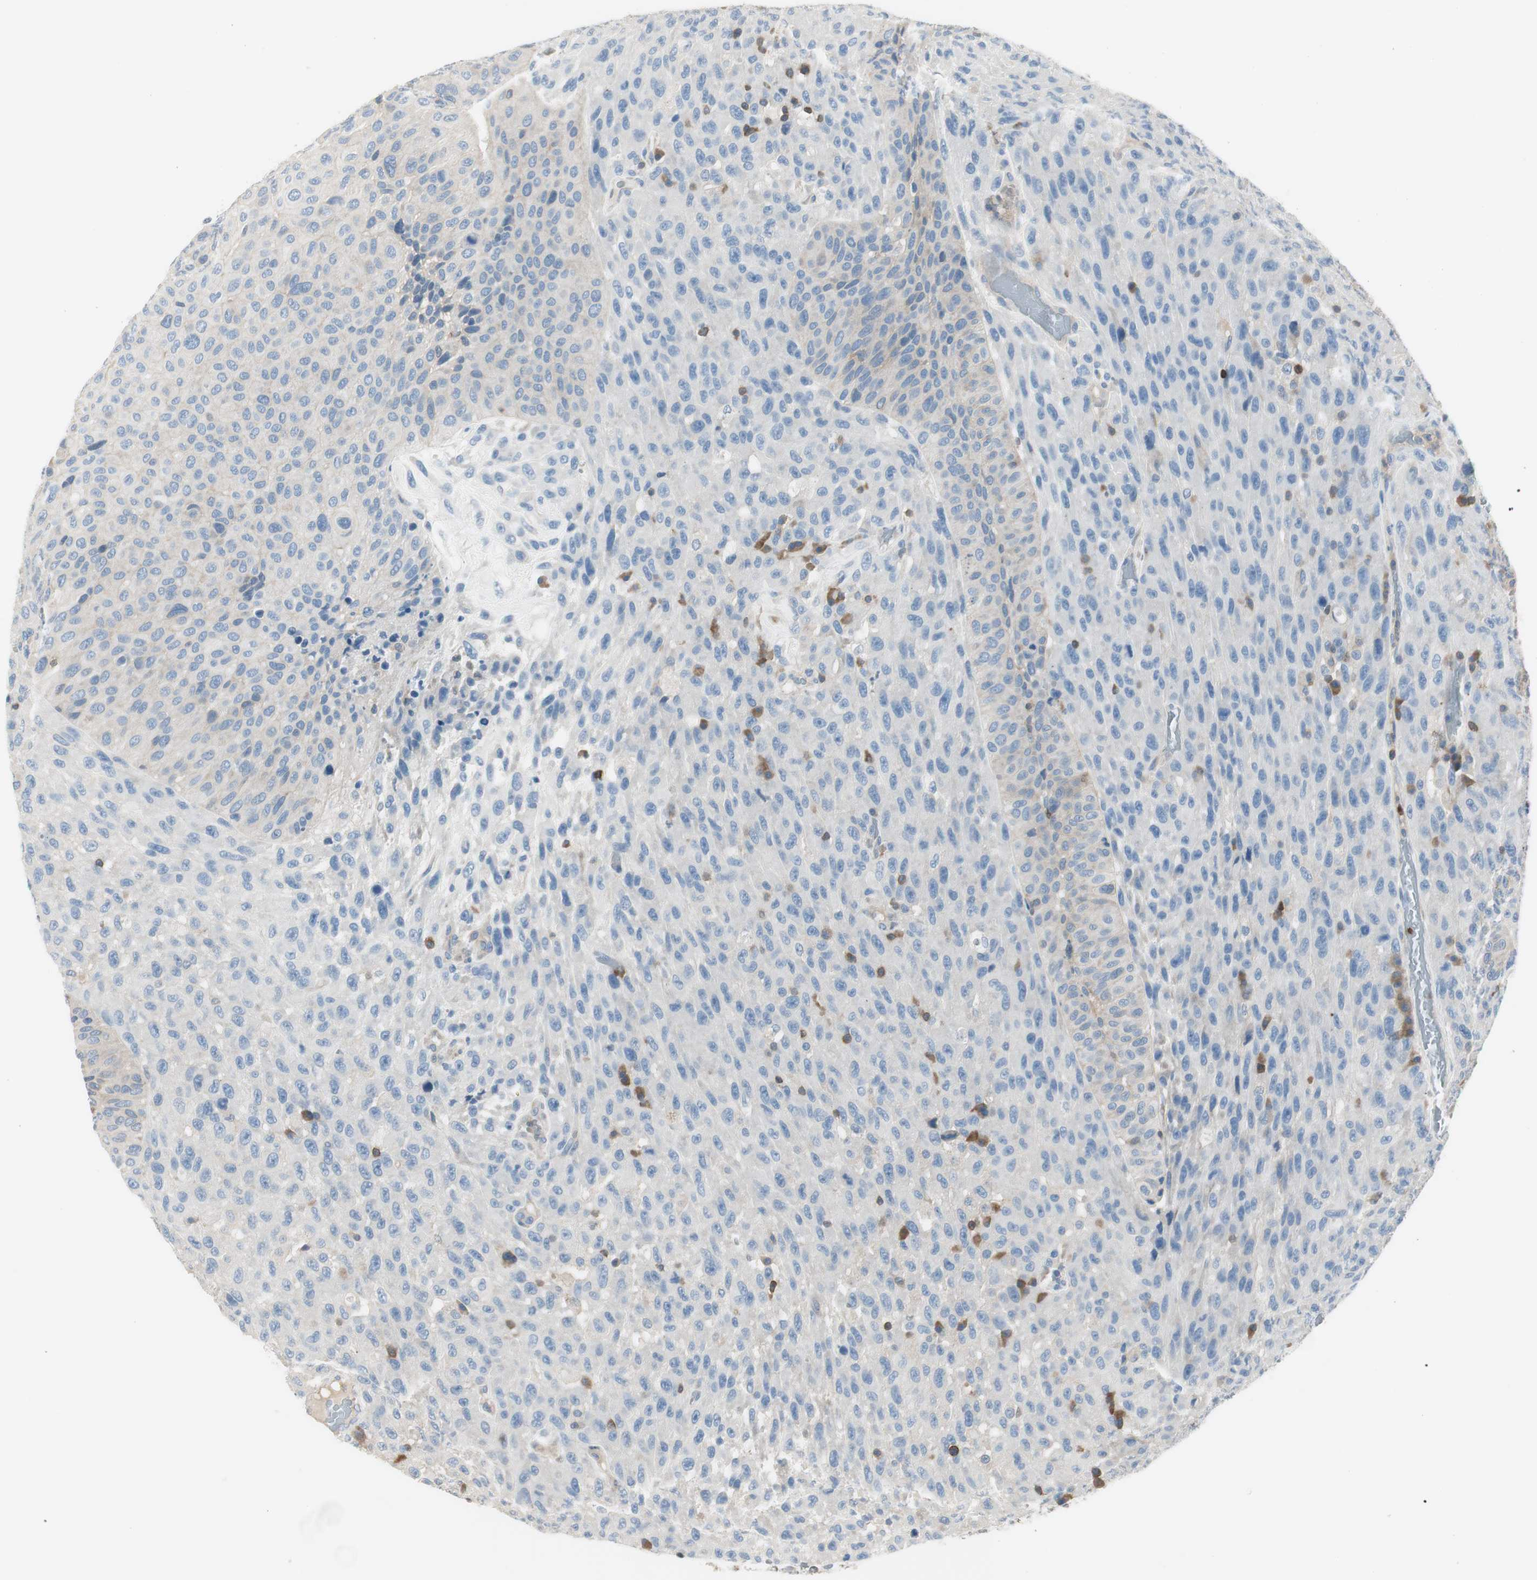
{"staining": {"intensity": "weak", "quantity": "<25%", "location": "cytoplasmic/membranous"}, "tissue": "urothelial cancer", "cell_type": "Tumor cells", "image_type": "cancer", "snomed": [{"axis": "morphology", "description": "Urothelial carcinoma, High grade"}, {"axis": "topography", "description": "Urinary bladder"}], "caption": "Immunohistochemistry (IHC) image of human urothelial carcinoma (high-grade) stained for a protein (brown), which exhibits no staining in tumor cells. Nuclei are stained in blue.", "gene": "SLC9A3R1", "patient": {"sex": "male", "age": 66}}